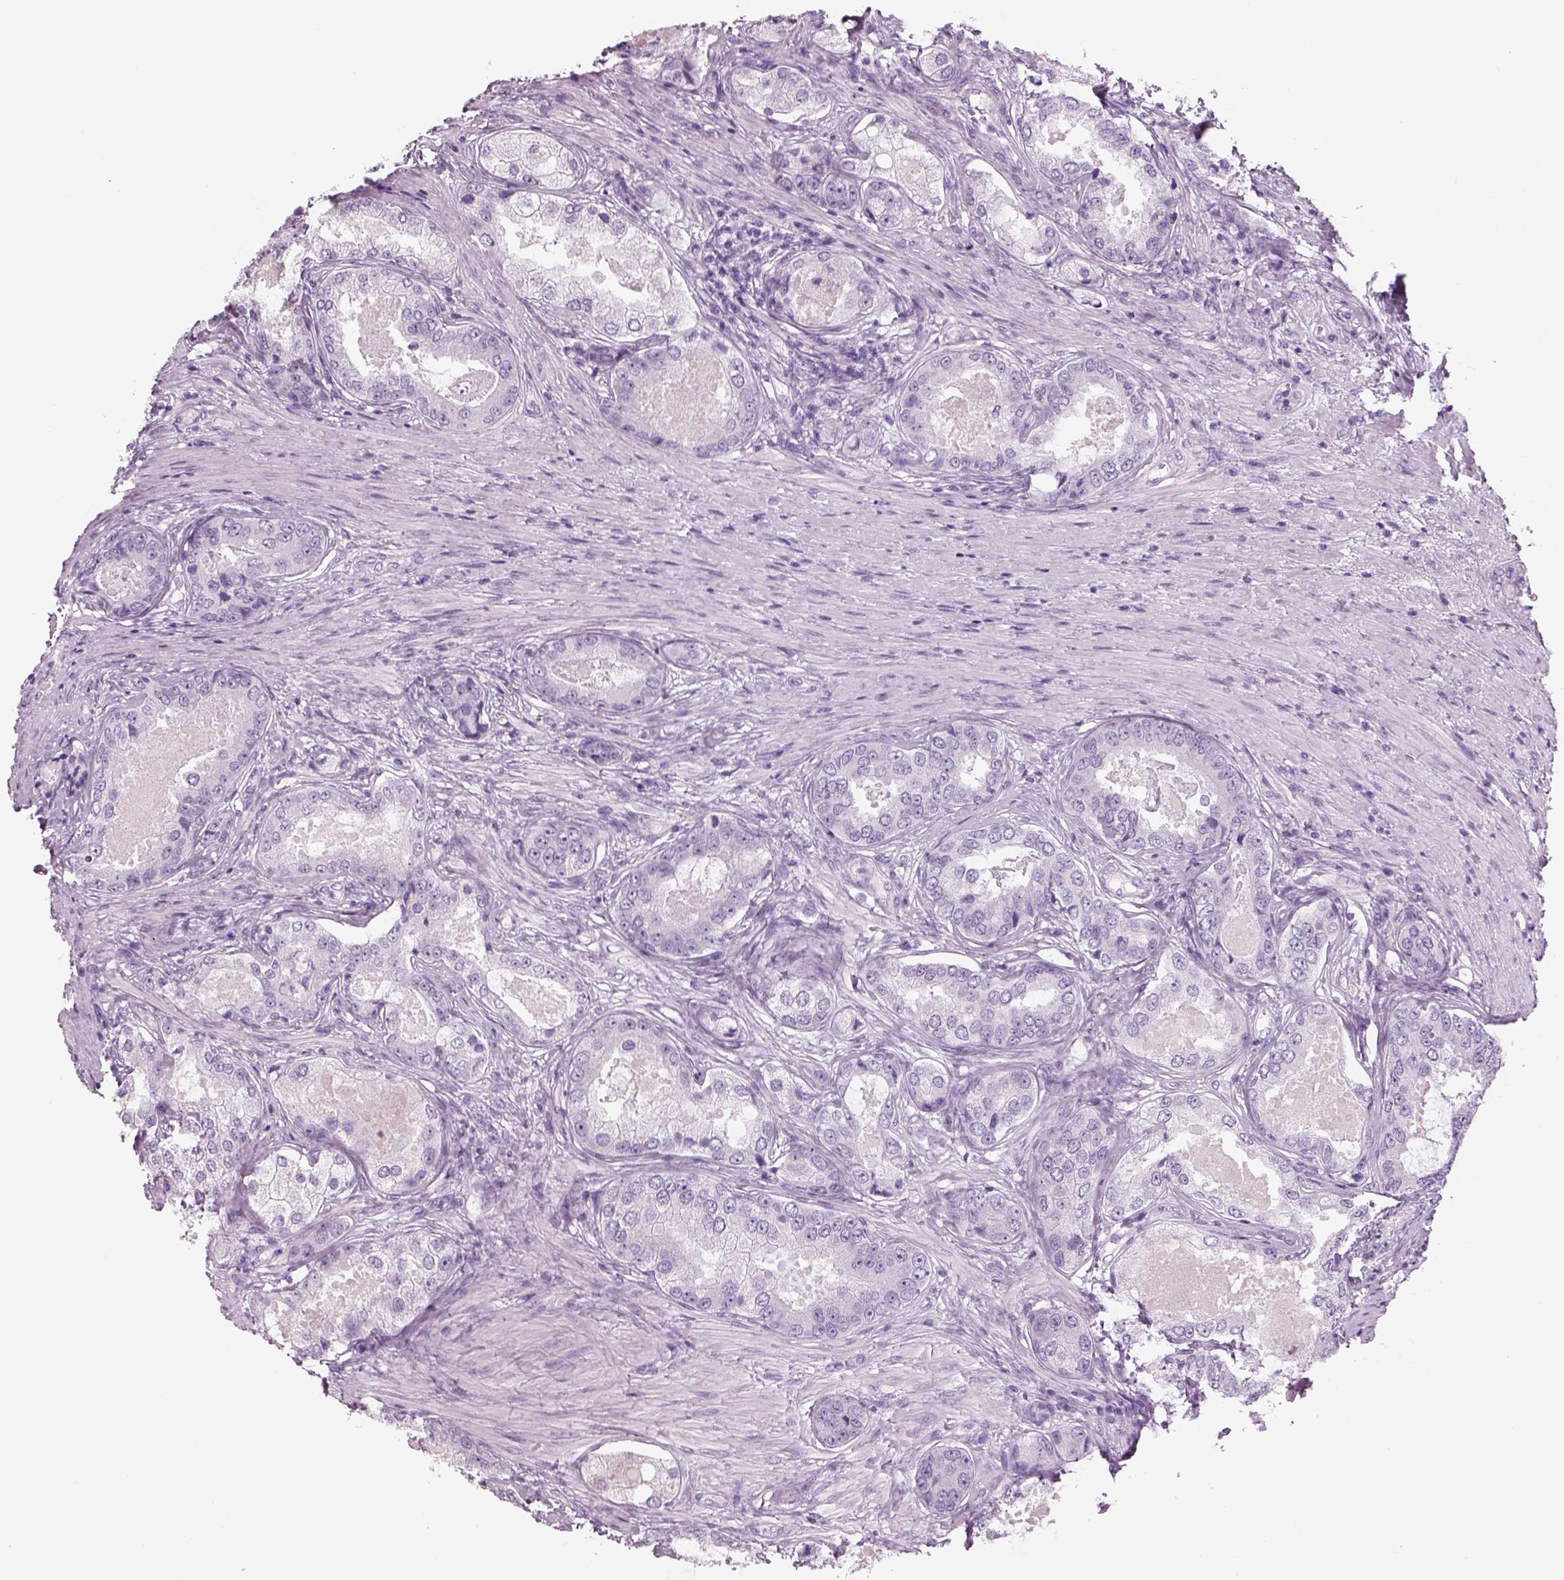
{"staining": {"intensity": "negative", "quantity": "none", "location": "none"}, "tissue": "prostate cancer", "cell_type": "Tumor cells", "image_type": "cancer", "snomed": [{"axis": "morphology", "description": "Adenocarcinoma, Low grade"}, {"axis": "topography", "description": "Prostate"}], "caption": "Prostate cancer was stained to show a protein in brown. There is no significant staining in tumor cells.", "gene": "RHO", "patient": {"sex": "male", "age": 68}}